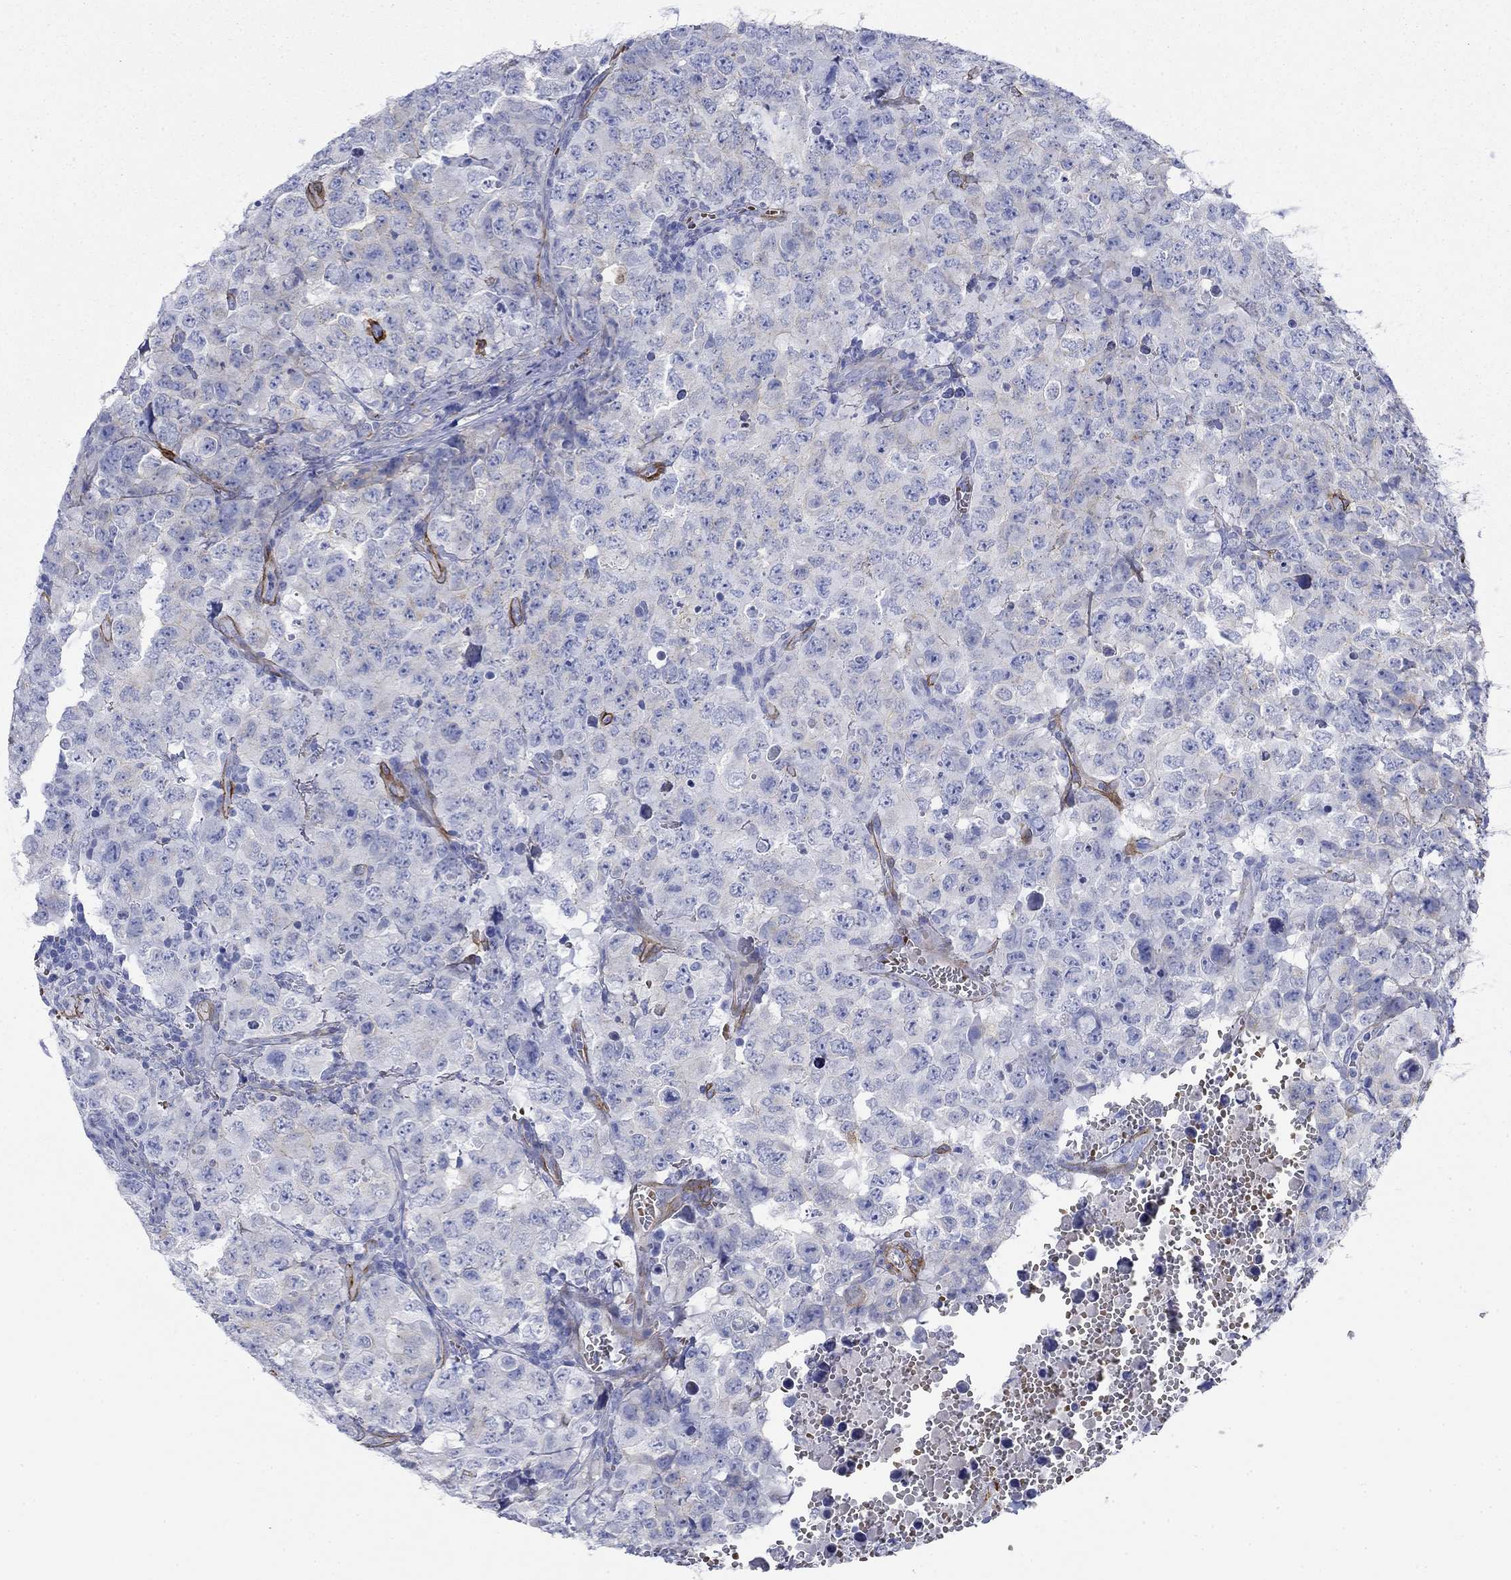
{"staining": {"intensity": "negative", "quantity": "none", "location": "none"}, "tissue": "testis cancer", "cell_type": "Tumor cells", "image_type": "cancer", "snomed": [{"axis": "morphology", "description": "Carcinoma, Embryonal, NOS"}, {"axis": "topography", "description": "Testis"}], "caption": "The photomicrograph shows no staining of tumor cells in testis cancer (embryonal carcinoma).", "gene": "GPC1", "patient": {"sex": "male", "age": 23}}